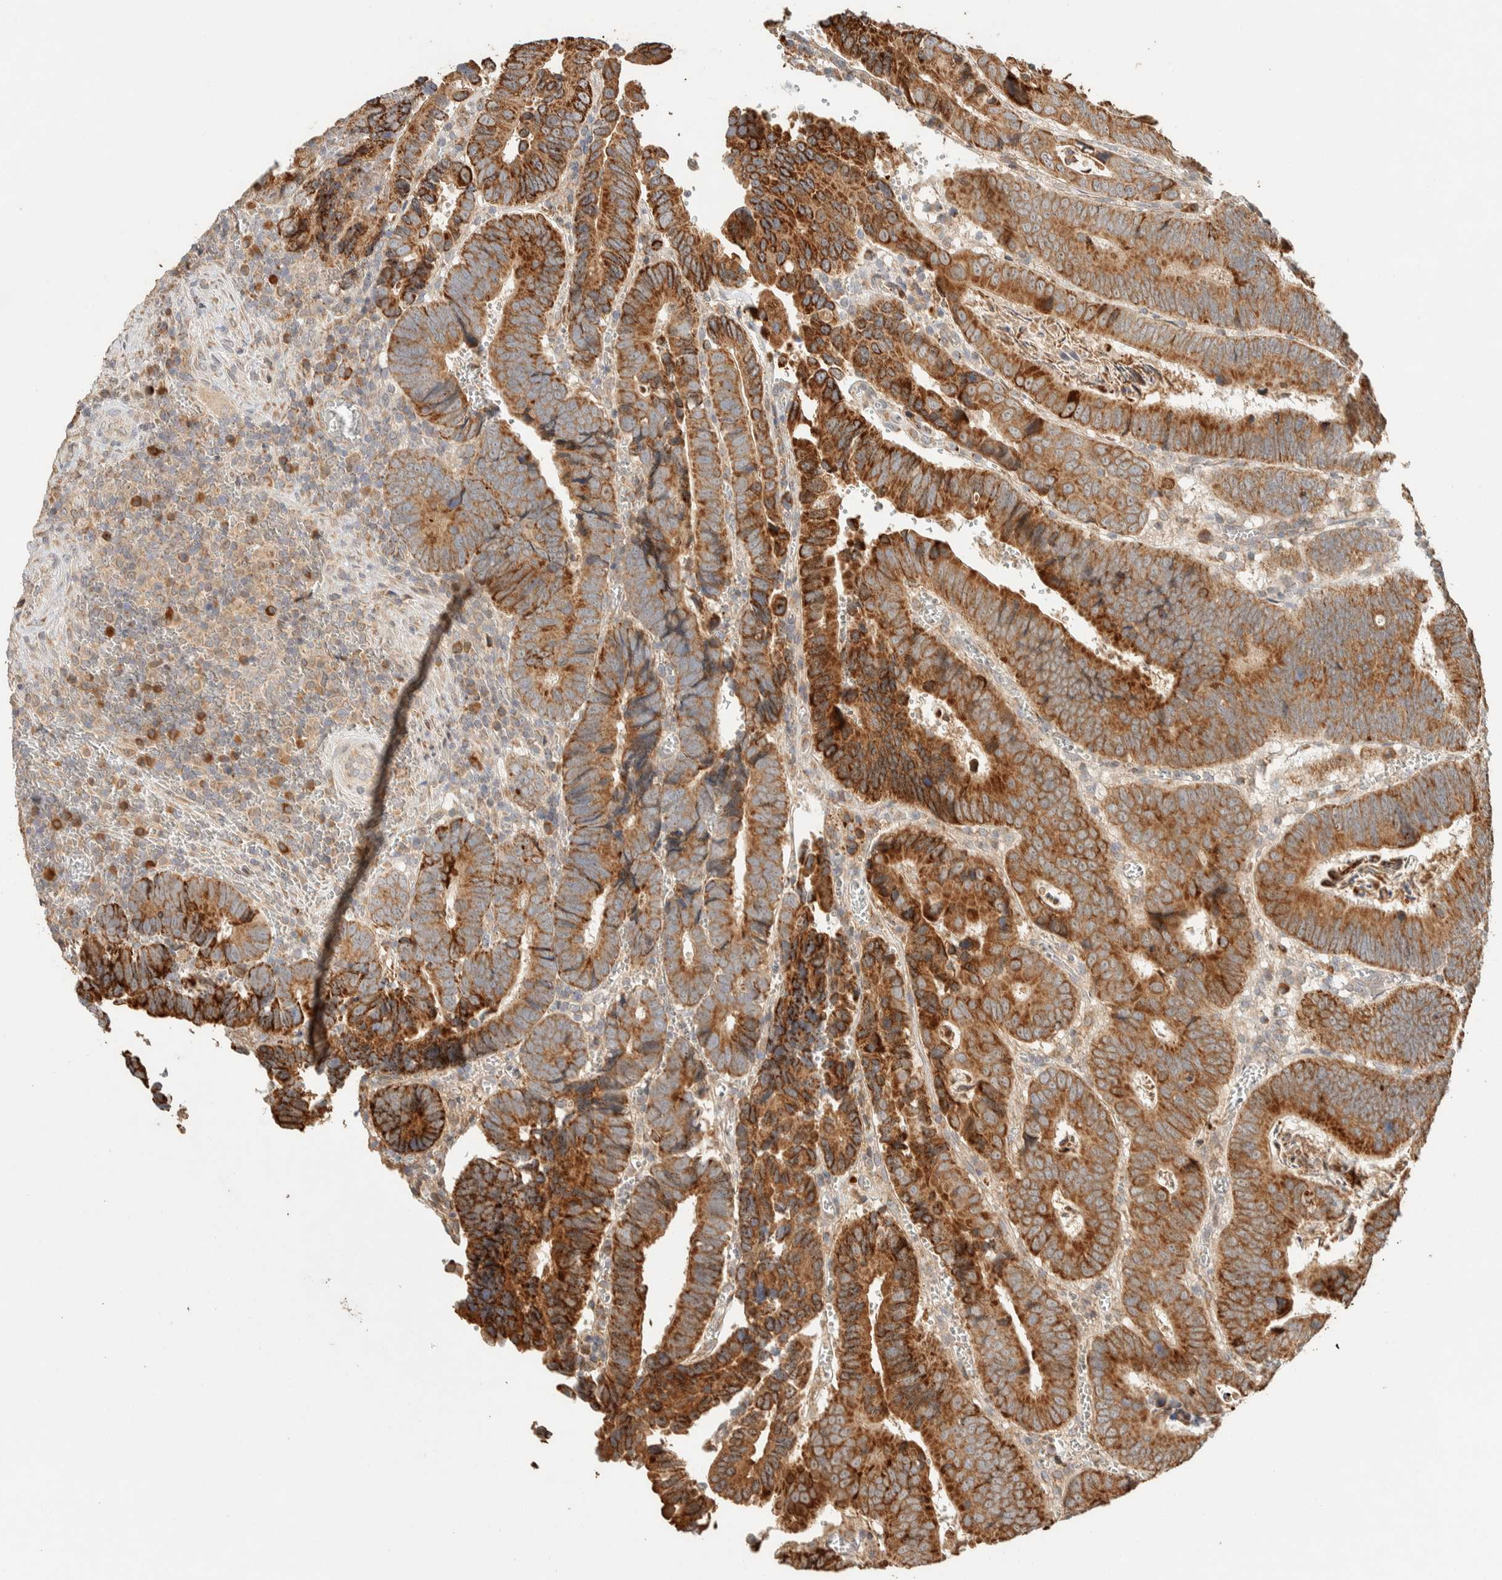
{"staining": {"intensity": "moderate", "quantity": ">75%", "location": "cytoplasmic/membranous"}, "tissue": "colorectal cancer", "cell_type": "Tumor cells", "image_type": "cancer", "snomed": [{"axis": "morphology", "description": "Inflammation, NOS"}, {"axis": "morphology", "description": "Adenocarcinoma, NOS"}, {"axis": "topography", "description": "Colon"}], "caption": "Colorectal cancer (adenocarcinoma) stained with a protein marker reveals moderate staining in tumor cells.", "gene": "KIF9", "patient": {"sex": "male", "age": 72}}